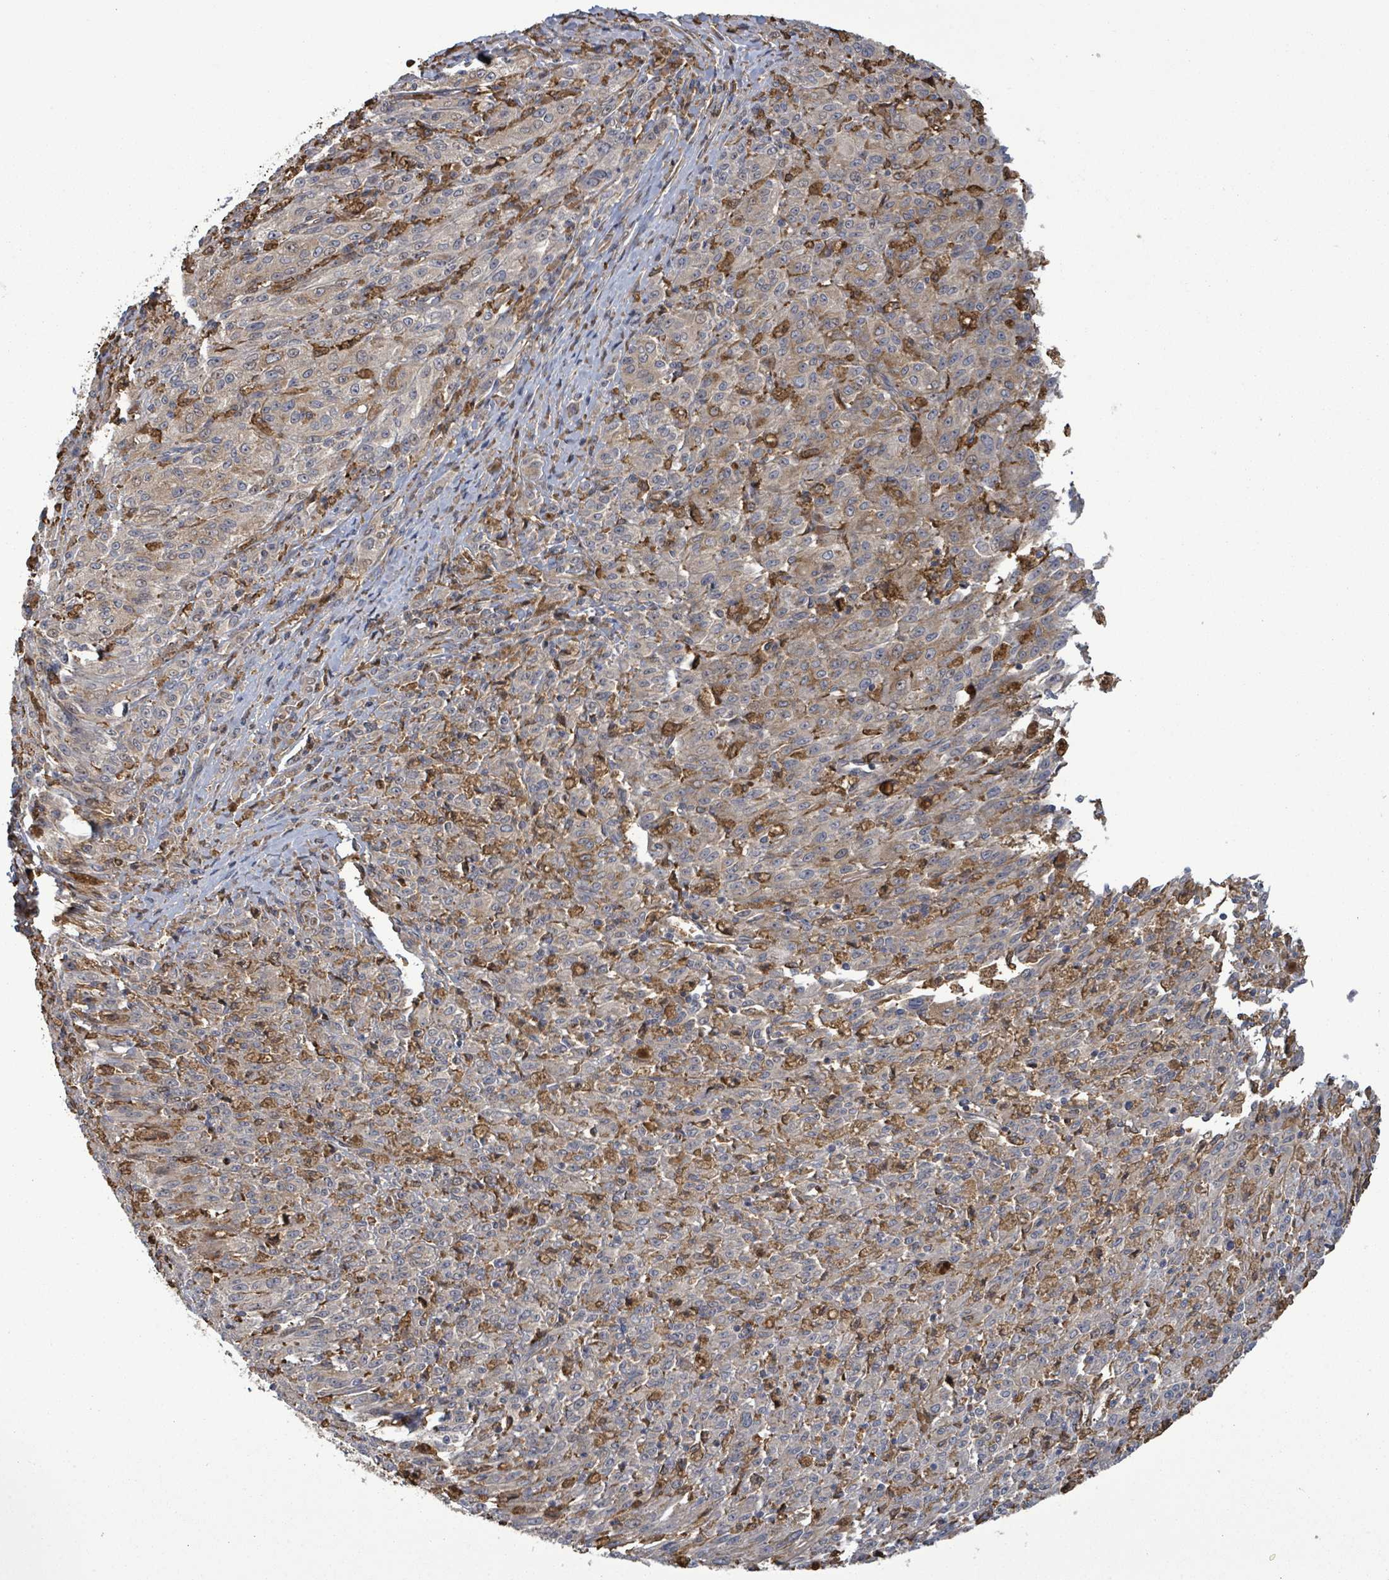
{"staining": {"intensity": "moderate", "quantity": "25%-75%", "location": "cytoplasmic/membranous"}, "tissue": "melanoma", "cell_type": "Tumor cells", "image_type": "cancer", "snomed": [{"axis": "morphology", "description": "Malignant melanoma, NOS"}, {"axis": "topography", "description": "Skin"}], "caption": "An image showing moderate cytoplasmic/membranous positivity in about 25%-75% of tumor cells in melanoma, as visualized by brown immunohistochemical staining.", "gene": "MAP3K6", "patient": {"sex": "female", "age": 52}}